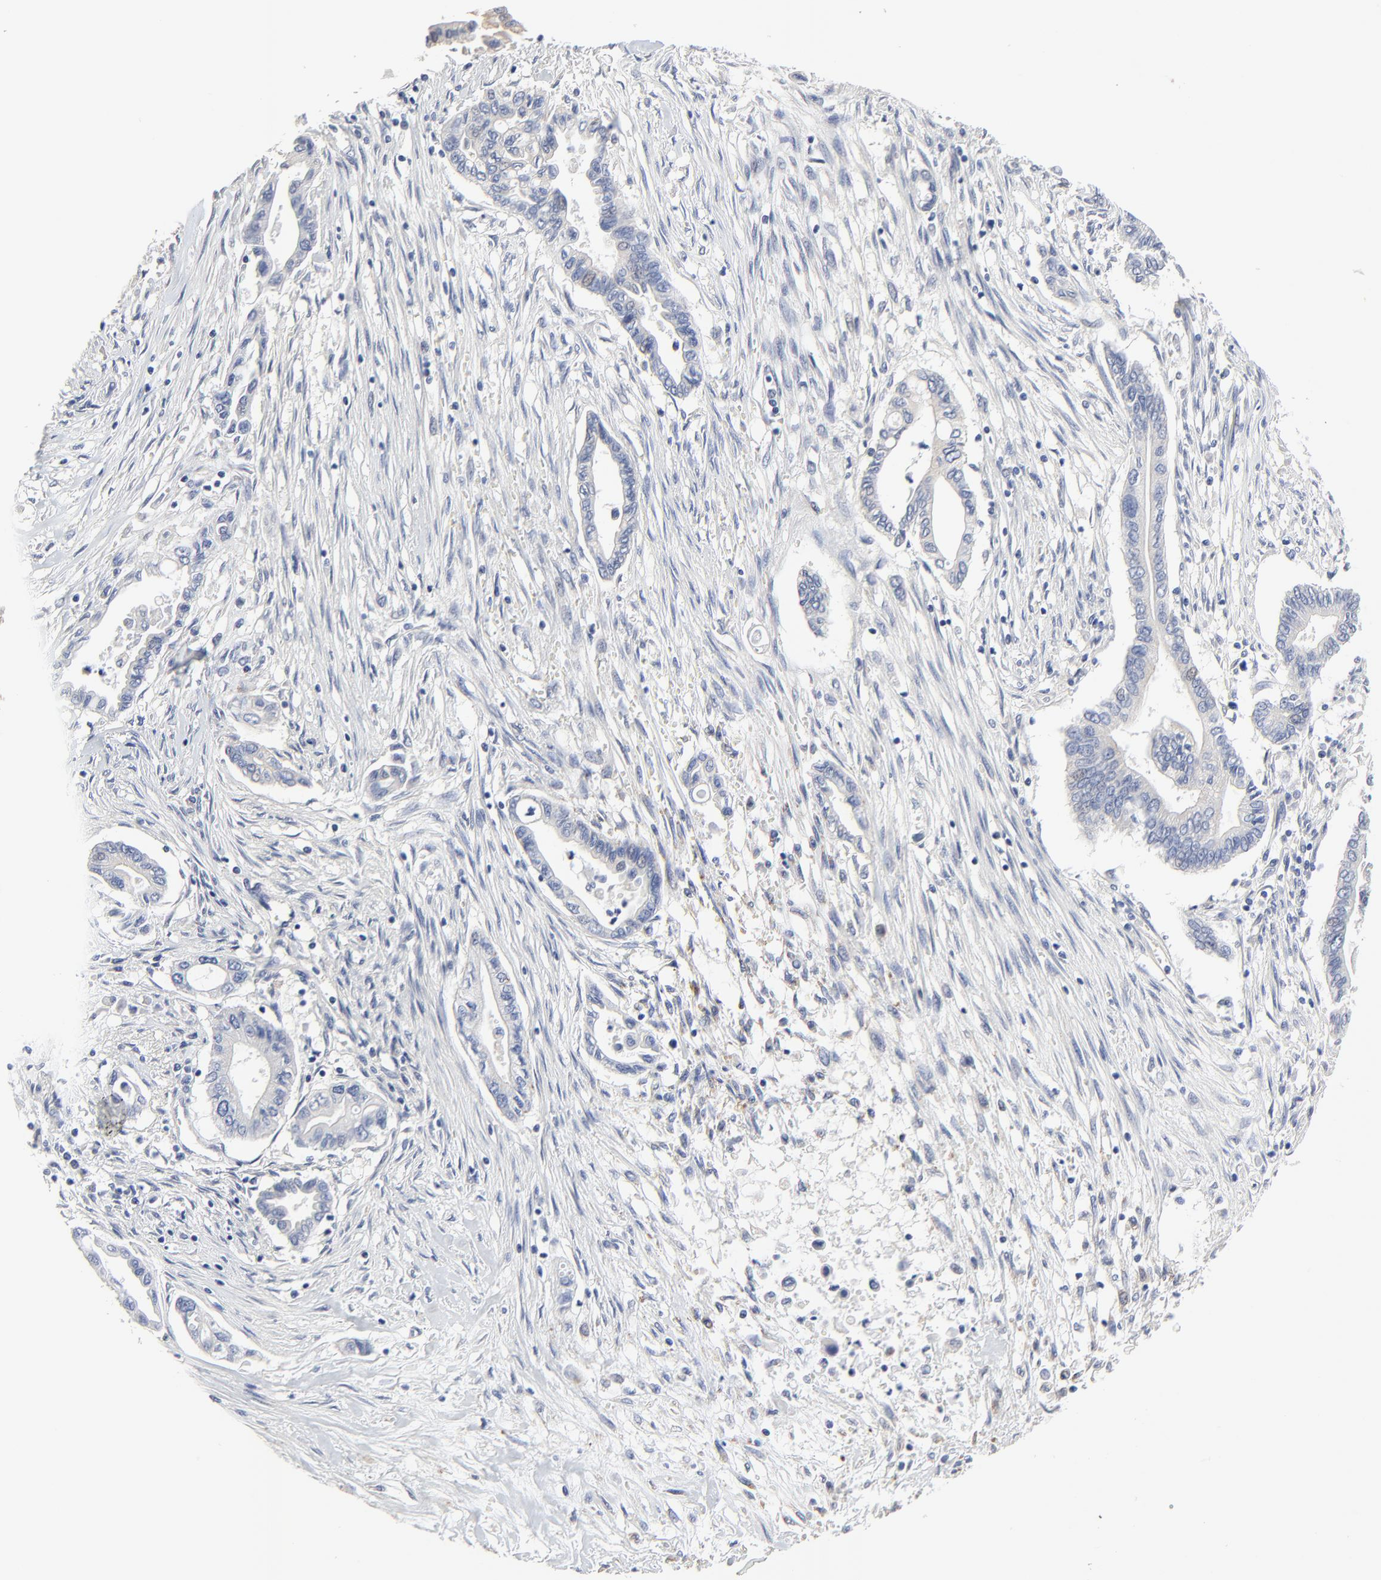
{"staining": {"intensity": "negative", "quantity": "none", "location": "none"}, "tissue": "pancreatic cancer", "cell_type": "Tumor cells", "image_type": "cancer", "snomed": [{"axis": "morphology", "description": "Adenocarcinoma, NOS"}, {"axis": "topography", "description": "Pancreas"}], "caption": "IHC image of adenocarcinoma (pancreatic) stained for a protein (brown), which demonstrates no staining in tumor cells.", "gene": "DHRSX", "patient": {"sex": "female", "age": 57}}